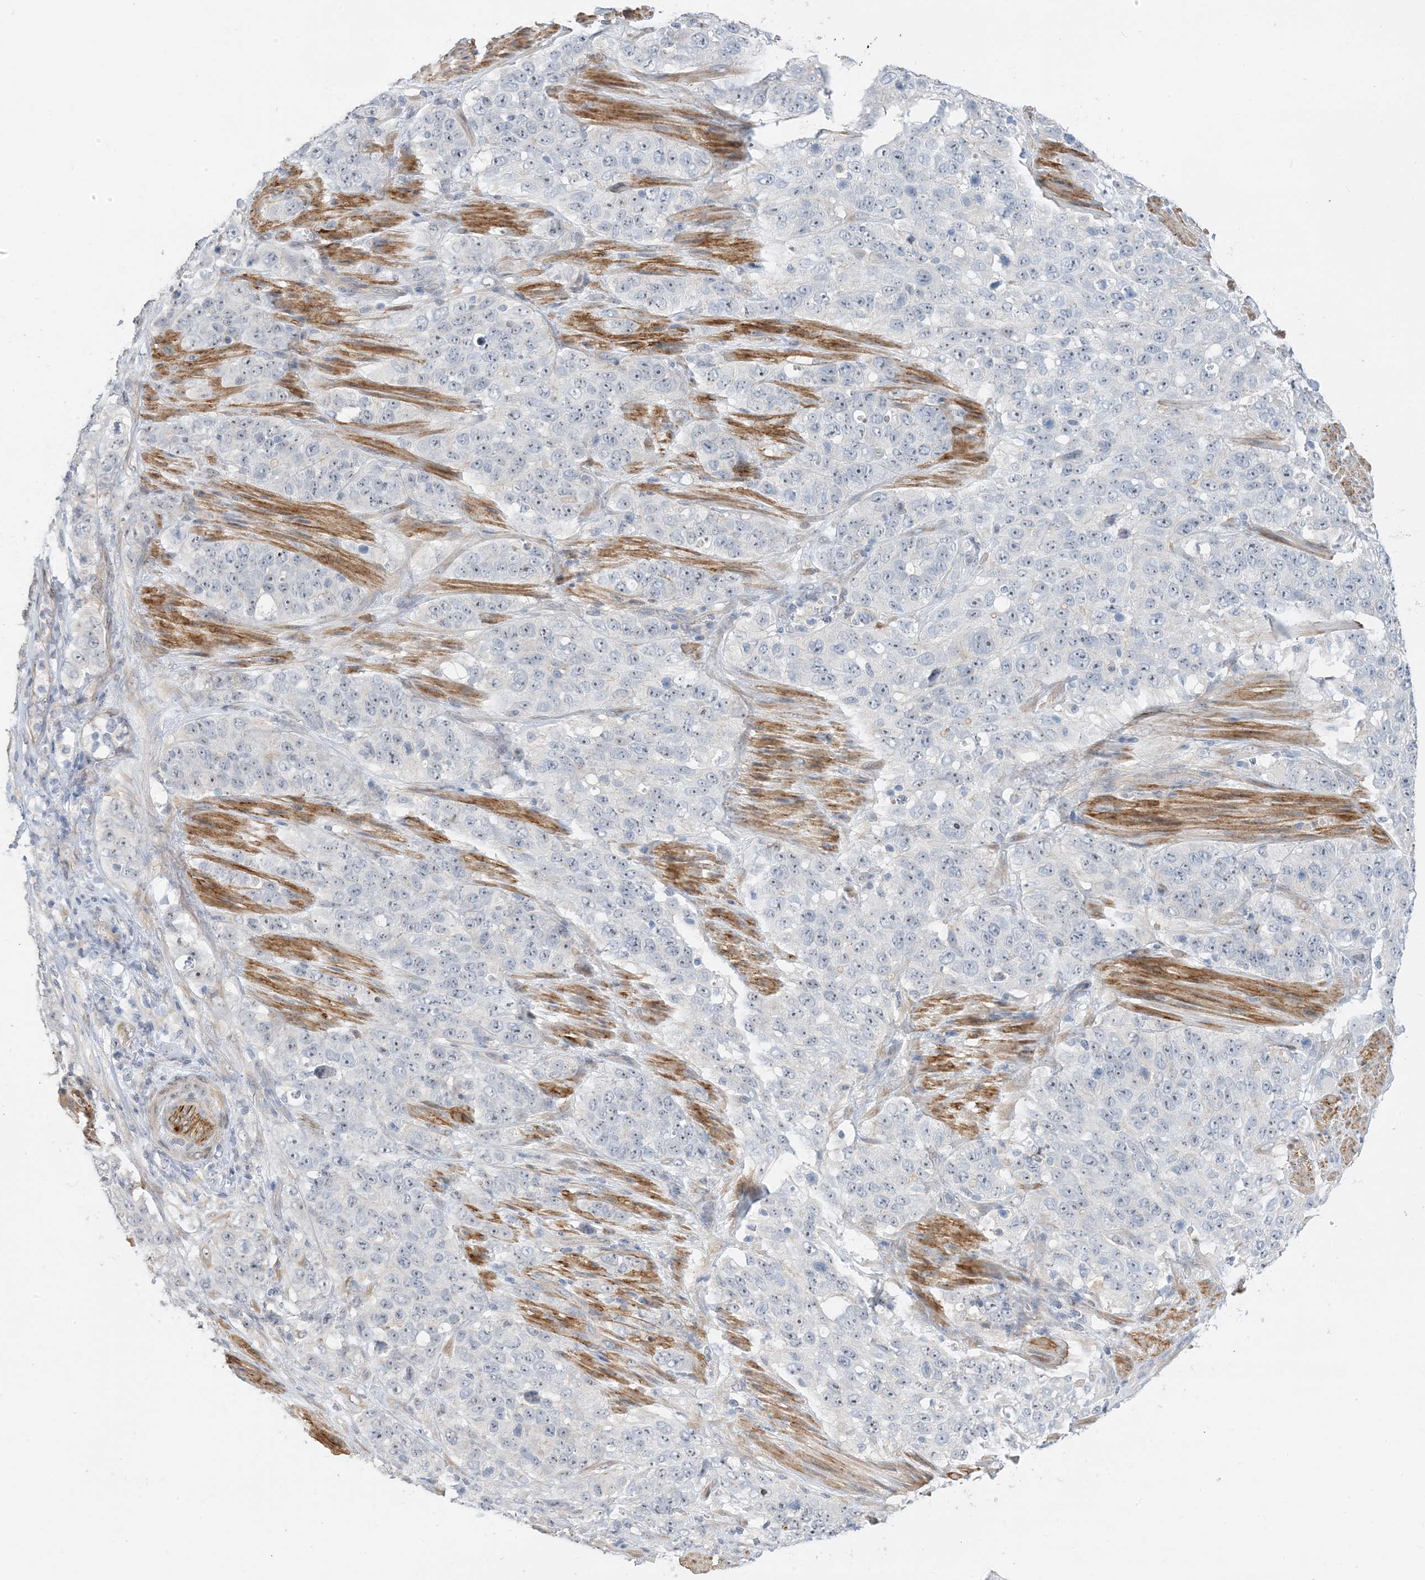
{"staining": {"intensity": "negative", "quantity": "none", "location": "none"}, "tissue": "stomach cancer", "cell_type": "Tumor cells", "image_type": "cancer", "snomed": [{"axis": "morphology", "description": "Adenocarcinoma, NOS"}, {"axis": "topography", "description": "Stomach"}], "caption": "Immunohistochemistry of human adenocarcinoma (stomach) reveals no expression in tumor cells.", "gene": "IL36B", "patient": {"sex": "male", "age": 48}}